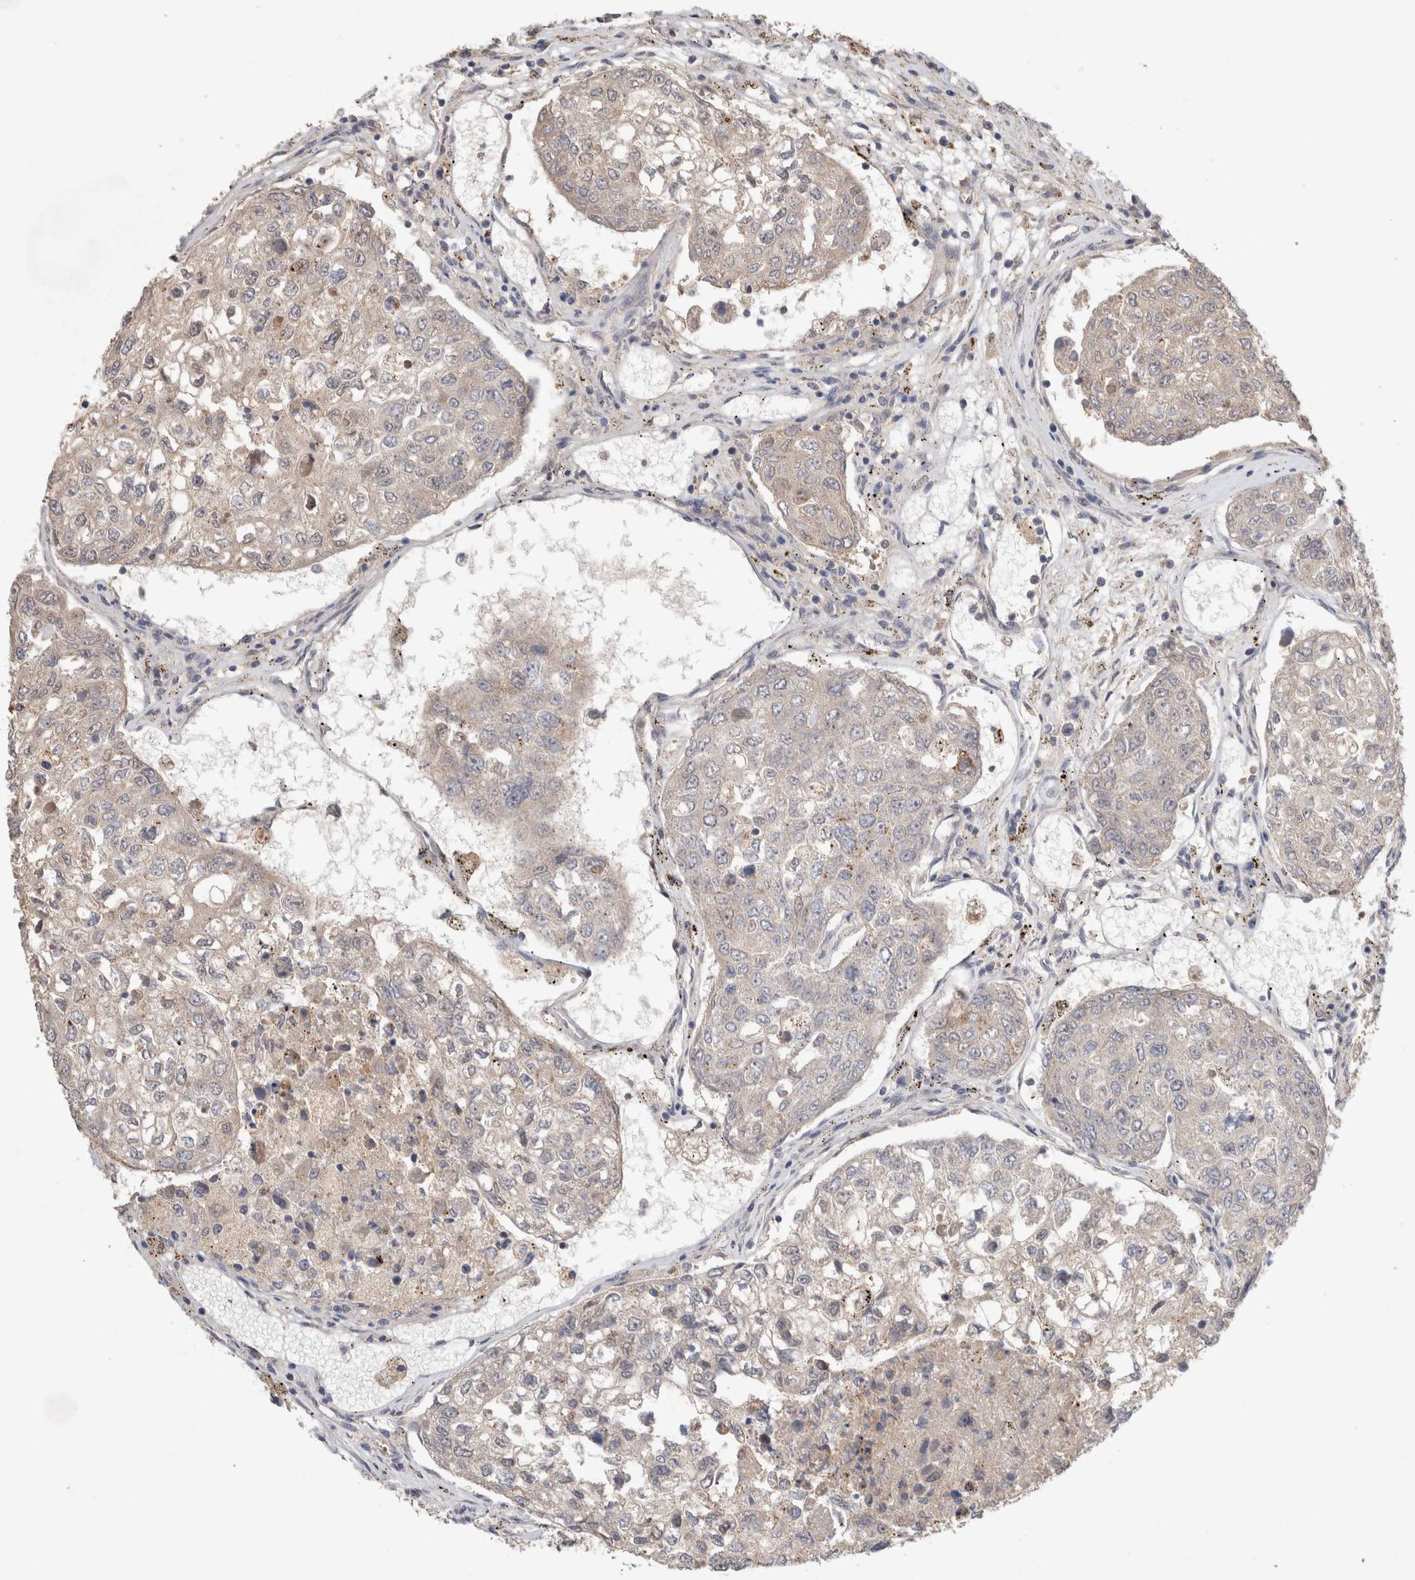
{"staining": {"intensity": "weak", "quantity": "<25%", "location": "cytoplasmic/membranous"}, "tissue": "urothelial cancer", "cell_type": "Tumor cells", "image_type": "cancer", "snomed": [{"axis": "morphology", "description": "Urothelial carcinoma, High grade"}, {"axis": "topography", "description": "Lymph node"}, {"axis": "topography", "description": "Urinary bladder"}], "caption": "Urothelial cancer stained for a protein using IHC demonstrates no staining tumor cells.", "gene": "SYDE2", "patient": {"sex": "male", "age": 51}}